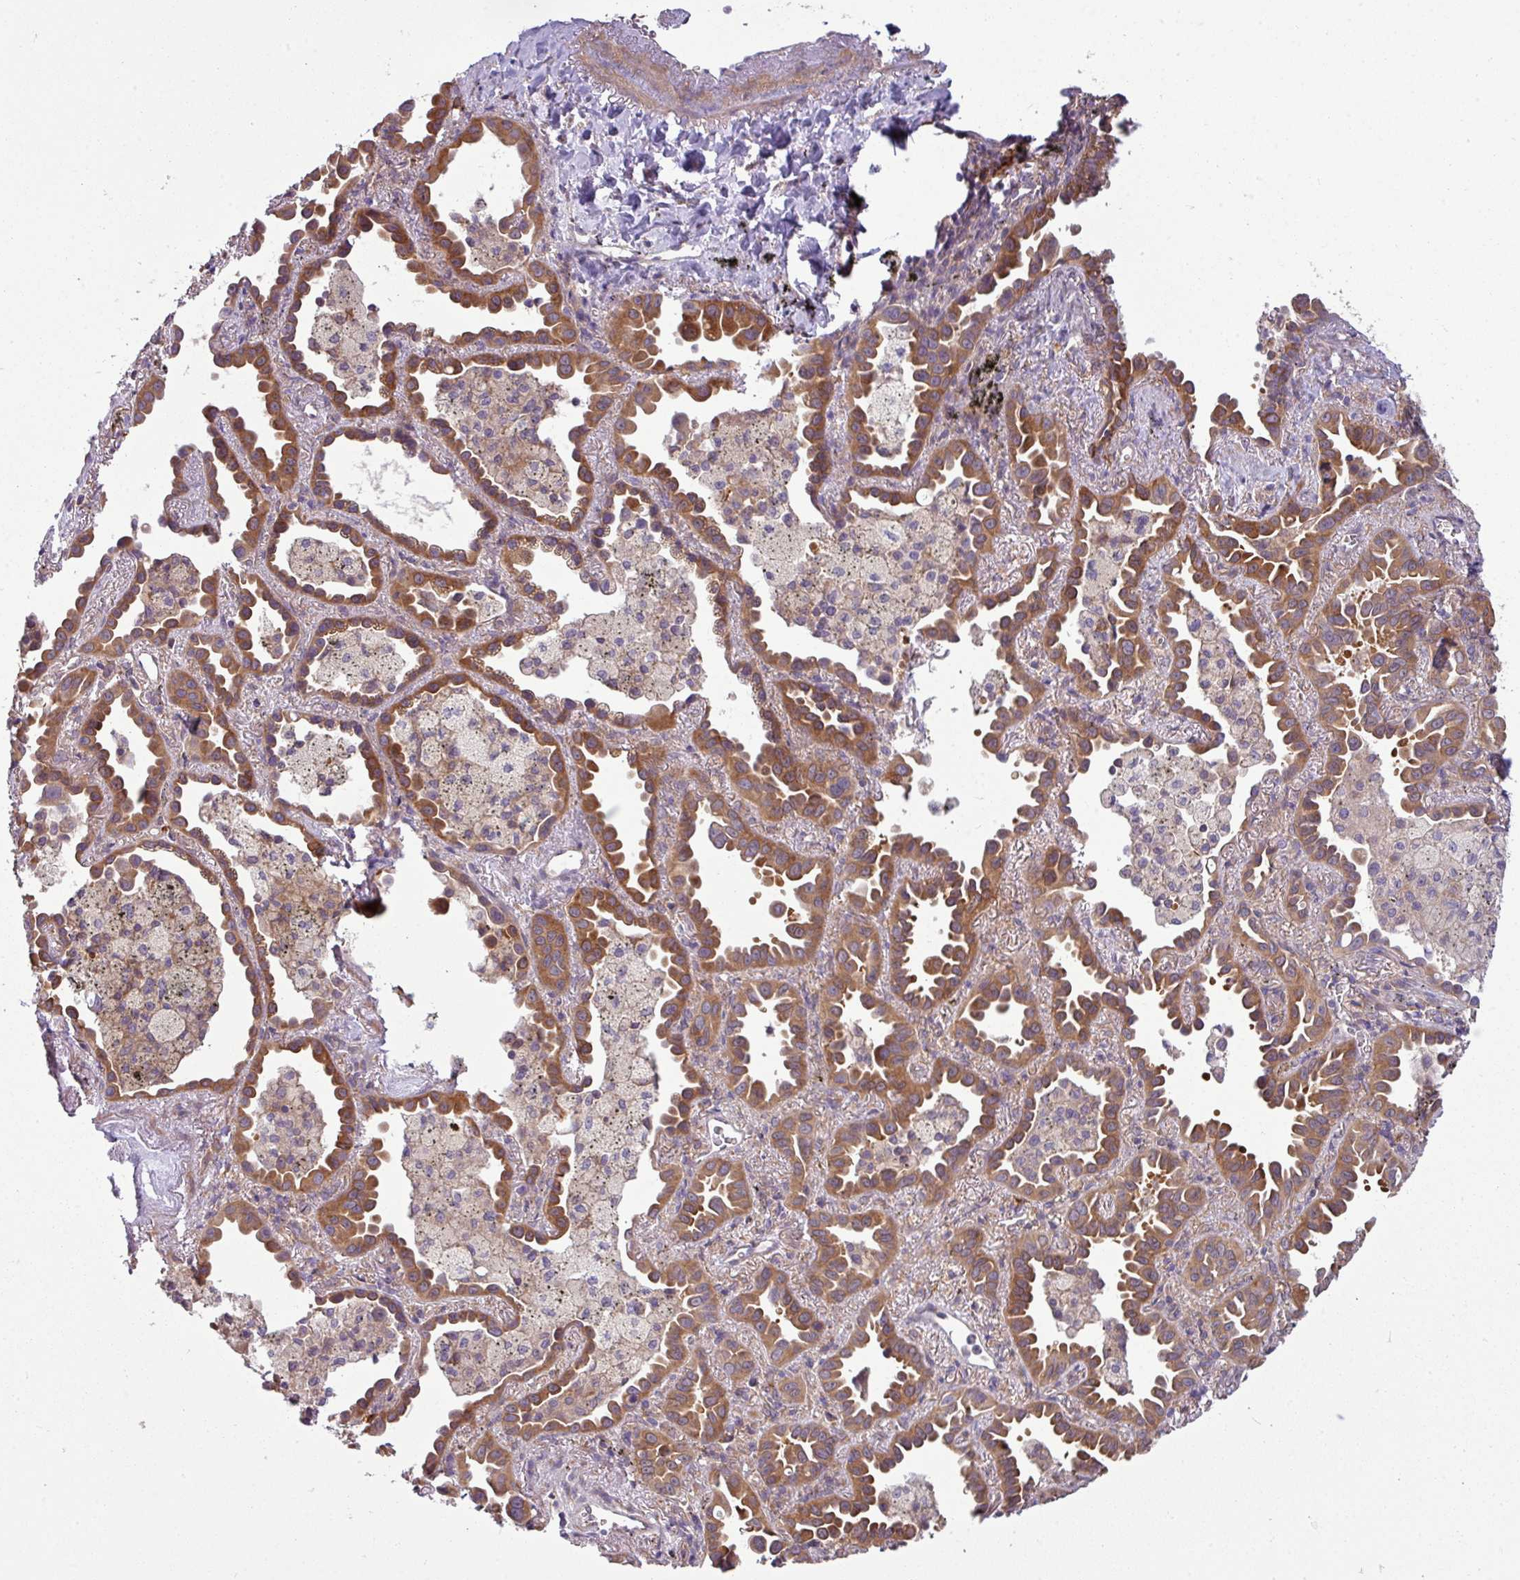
{"staining": {"intensity": "moderate", "quantity": ">75%", "location": "cytoplasmic/membranous"}, "tissue": "lung cancer", "cell_type": "Tumor cells", "image_type": "cancer", "snomed": [{"axis": "morphology", "description": "Adenocarcinoma, NOS"}, {"axis": "topography", "description": "Lung"}], "caption": "IHC histopathology image of neoplastic tissue: human adenocarcinoma (lung) stained using immunohistochemistry (IHC) shows medium levels of moderate protein expression localized specifically in the cytoplasmic/membranous of tumor cells, appearing as a cytoplasmic/membranous brown color.", "gene": "CAMK2B", "patient": {"sex": "male", "age": 68}}